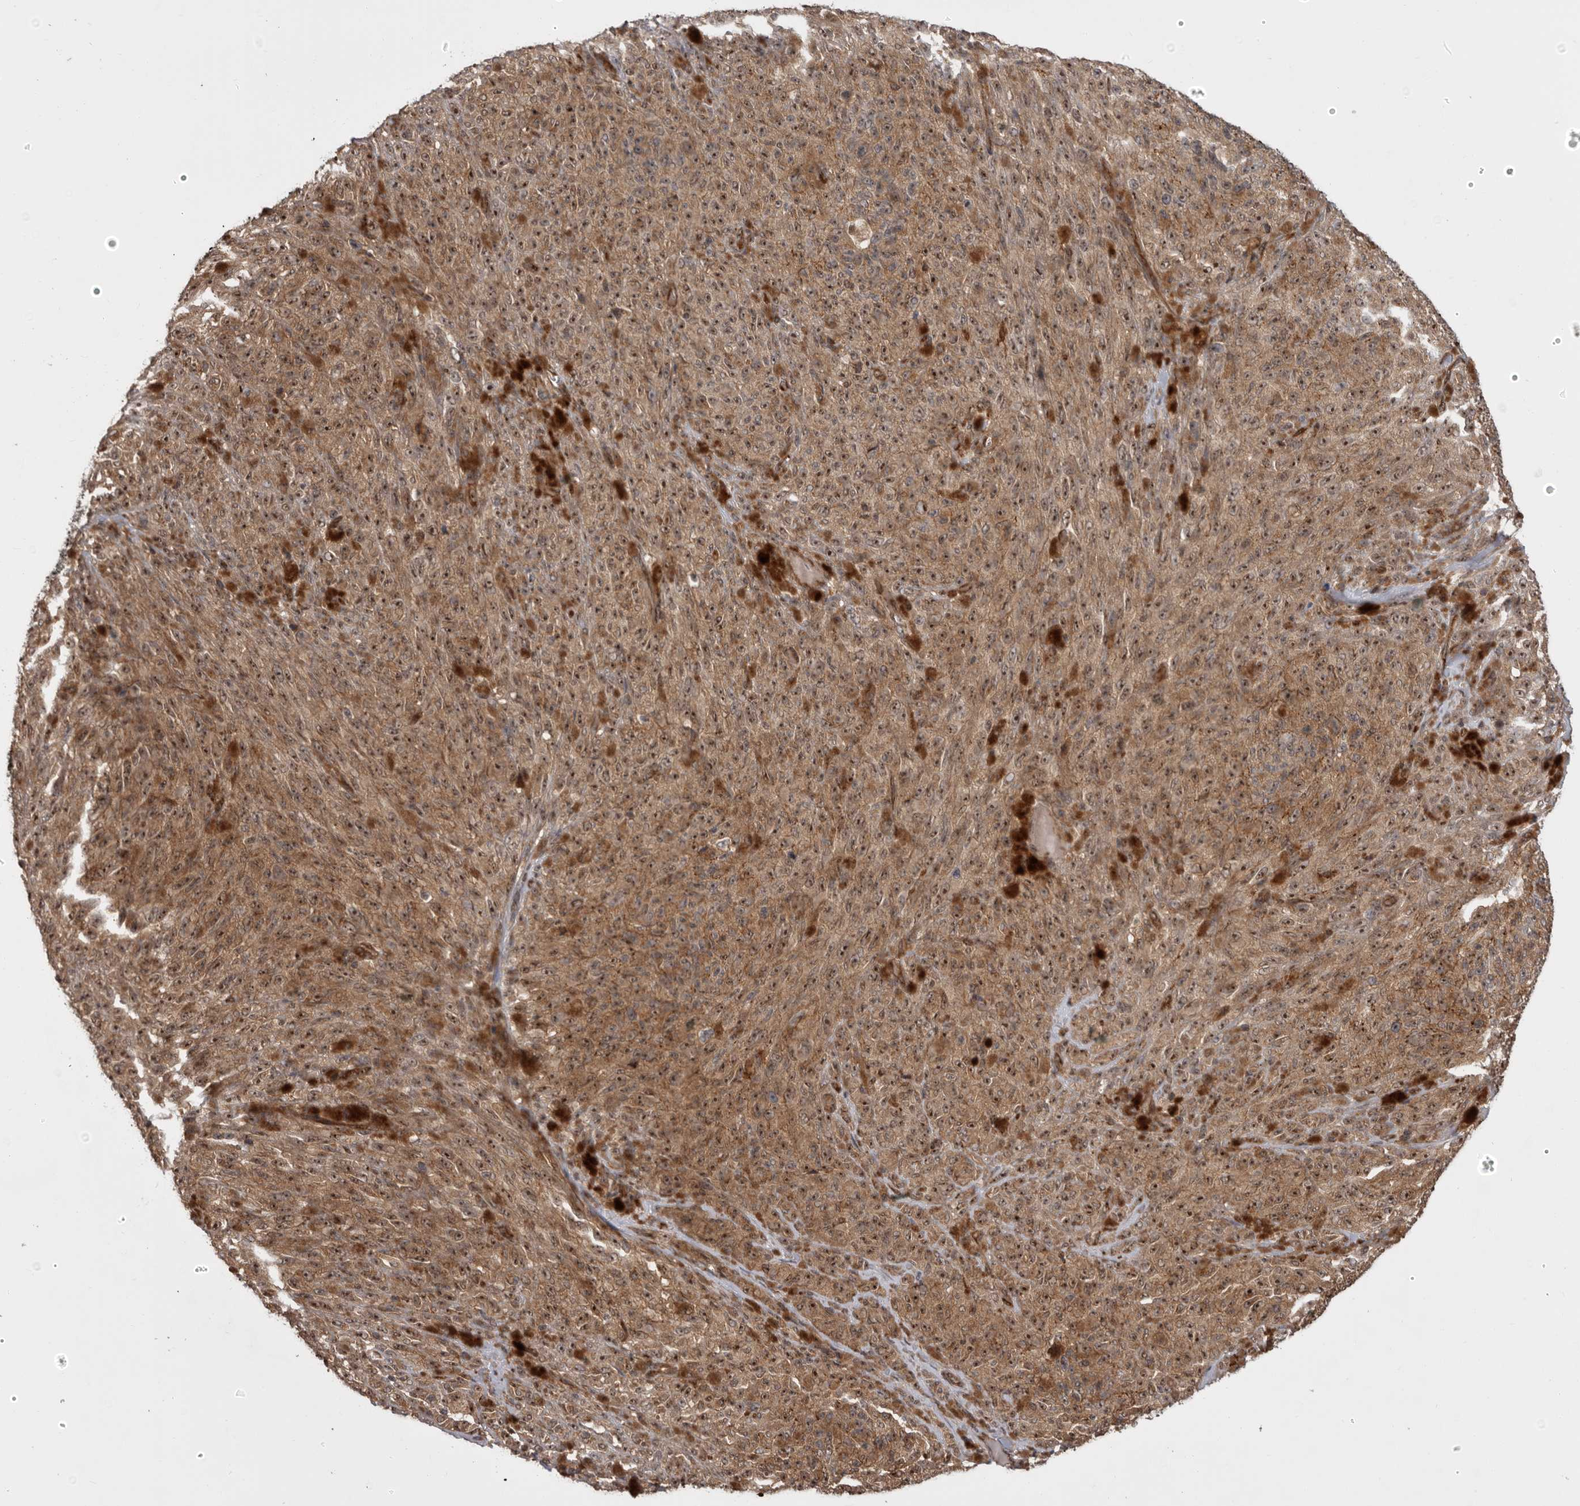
{"staining": {"intensity": "strong", "quantity": ">75%", "location": "cytoplasmic/membranous,nuclear"}, "tissue": "melanoma", "cell_type": "Tumor cells", "image_type": "cancer", "snomed": [{"axis": "morphology", "description": "Malignant melanoma, NOS"}, {"axis": "topography", "description": "Skin"}], "caption": "A micrograph showing strong cytoplasmic/membranous and nuclear staining in about >75% of tumor cells in malignant melanoma, as visualized by brown immunohistochemical staining.", "gene": "DHDDS", "patient": {"sex": "female", "age": 82}}